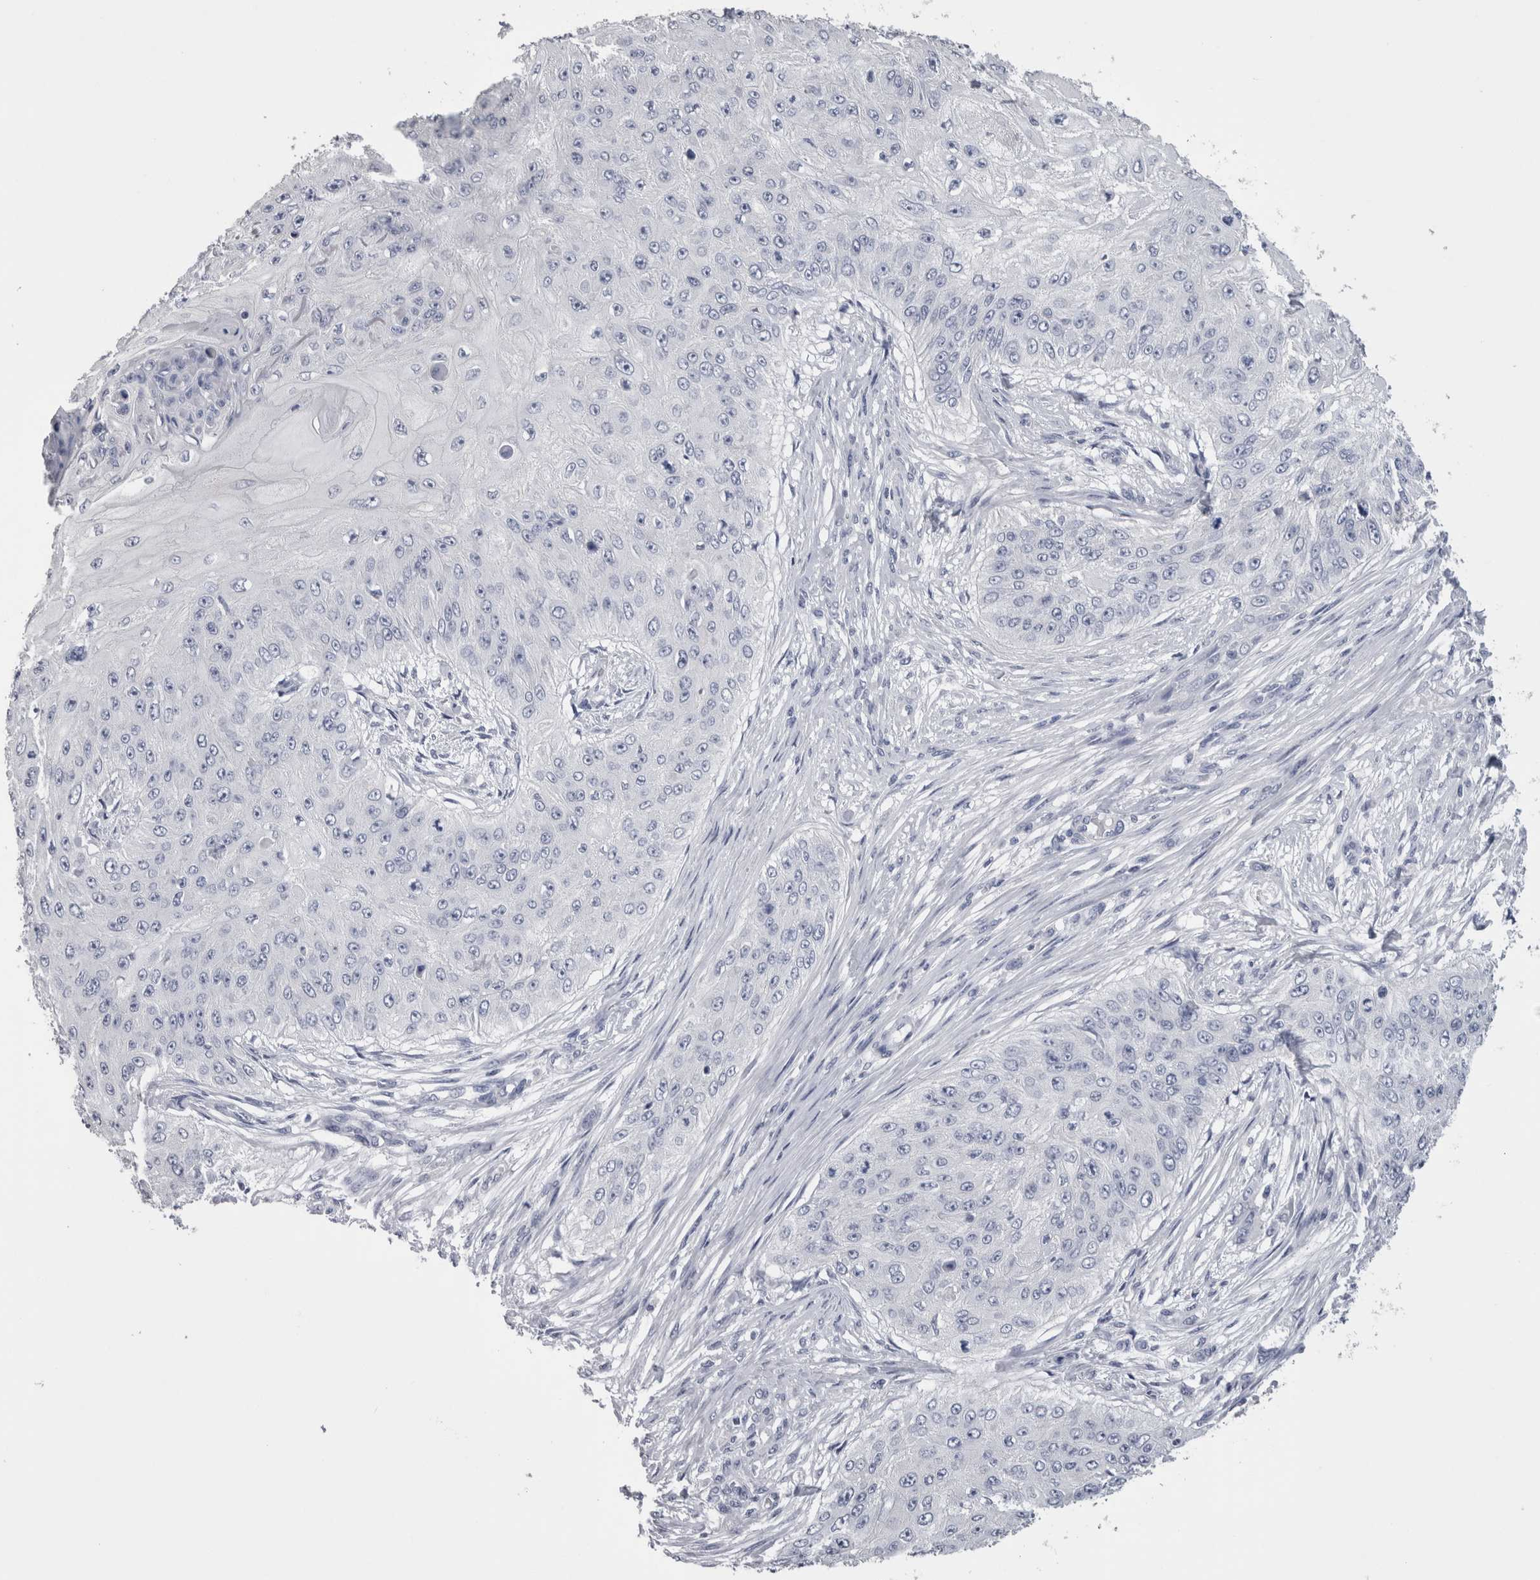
{"staining": {"intensity": "negative", "quantity": "none", "location": "none"}, "tissue": "skin cancer", "cell_type": "Tumor cells", "image_type": "cancer", "snomed": [{"axis": "morphology", "description": "Squamous cell carcinoma, NOS"}, {"axis": "topography", "description": "Skin"}], "caption": "There is no significant staining in tumor cells of skin squamous cell carcinoma.", "gene": "CA8", "patient": {"sex": "female", "age": 80}}